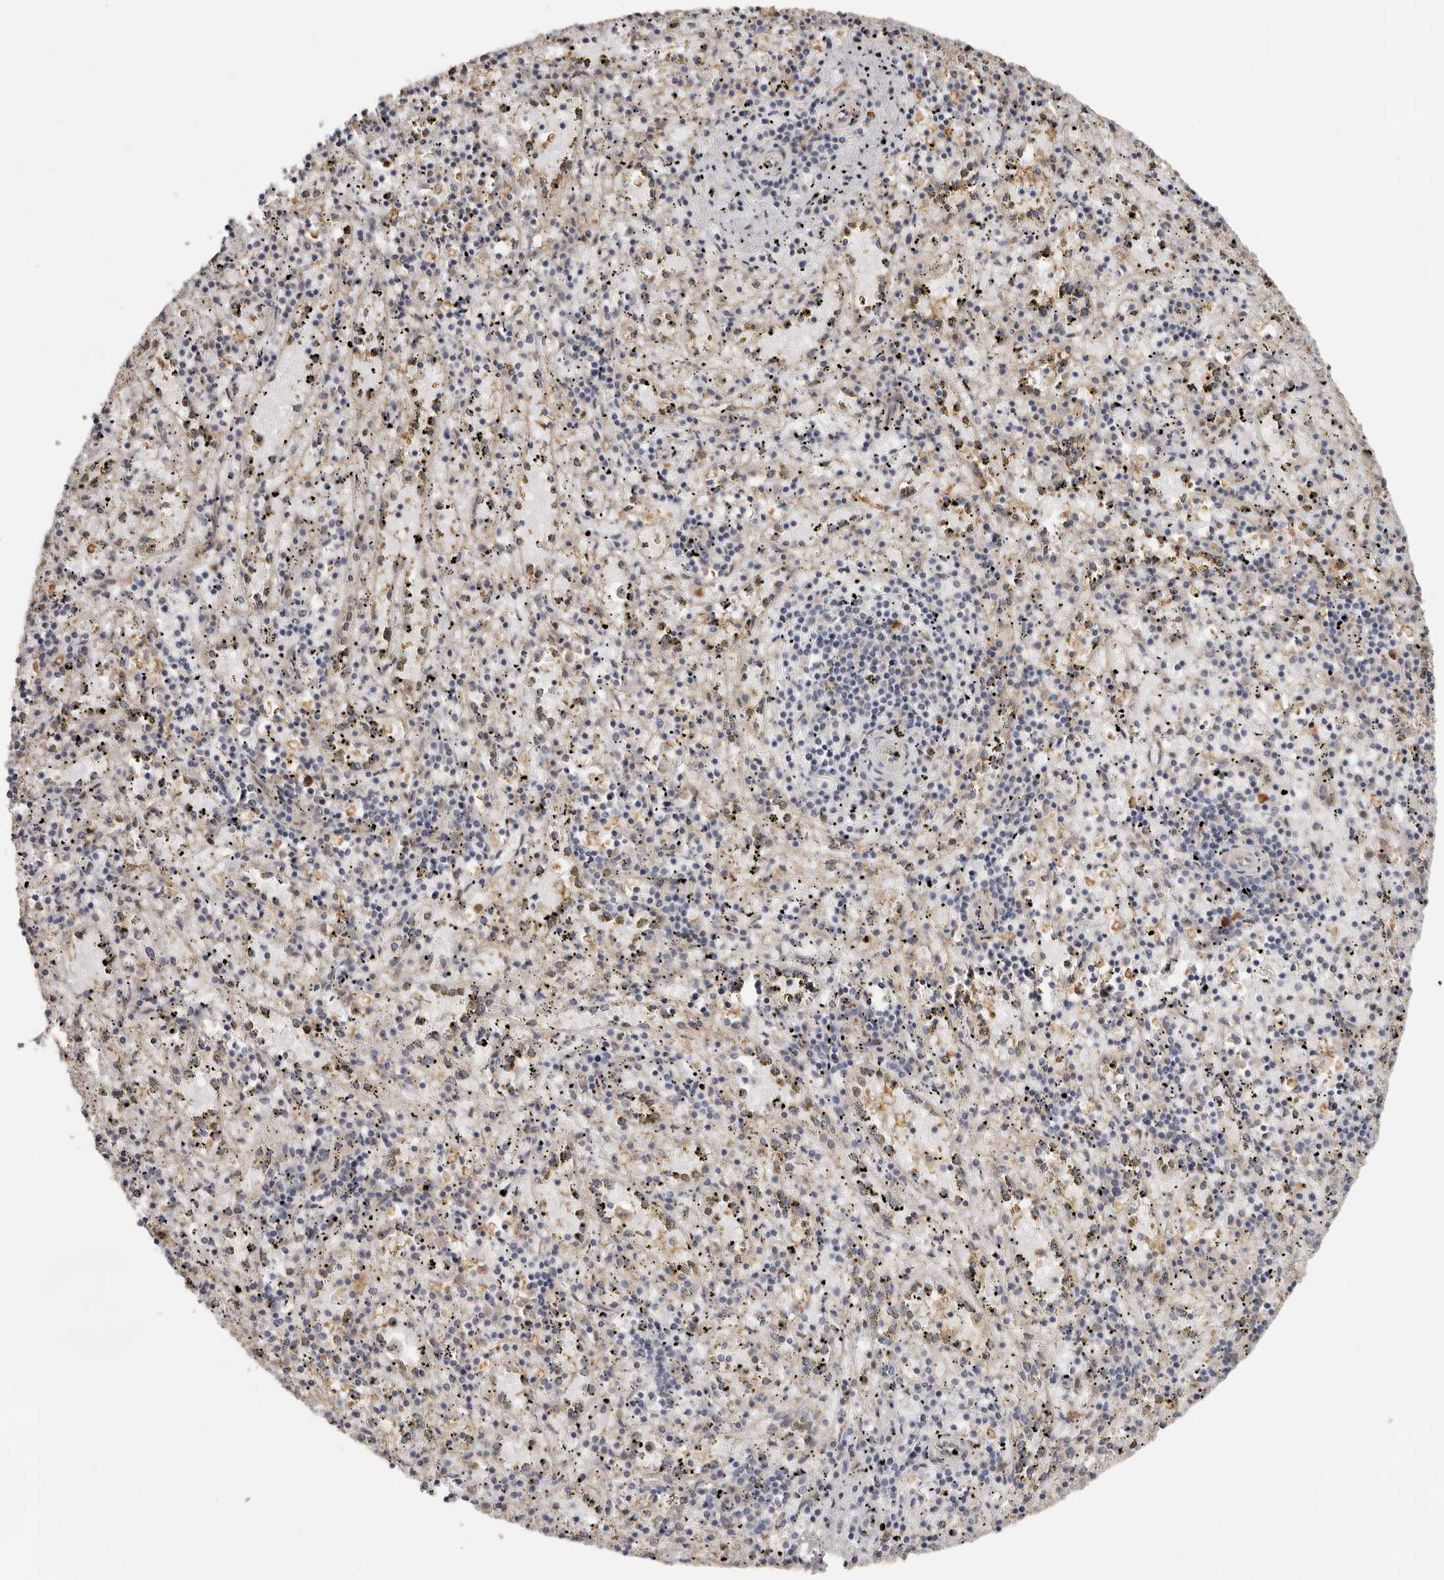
{"staining": {"intensity": "moderate", "quantity": "<25%", "location": "cytoplasmic/membranous"}, "tissue": "spleen", "cell_type": "Cells in red pulp", "image_type": "normal", "snomed": [{"axis": "morphology", "description": "Normal tissue, NOS"}, {"axis": "topography", "description": "Spleen"}], "caption": "High-magnification brightfield microscopy of benign spleen stained with DAB (3,3'-diaminobenzidine) (brown) and counterstained with hematoxylin (blue). cells in red pulp exhibit moderate cytoplasmic/membranous staining is appreciated in about<25% of cells. (brown staining indicates protein expression, while blue staining denotes nuclei).", "gene": "MSRB2", "patient": {"sex": "male", "age": 11}}